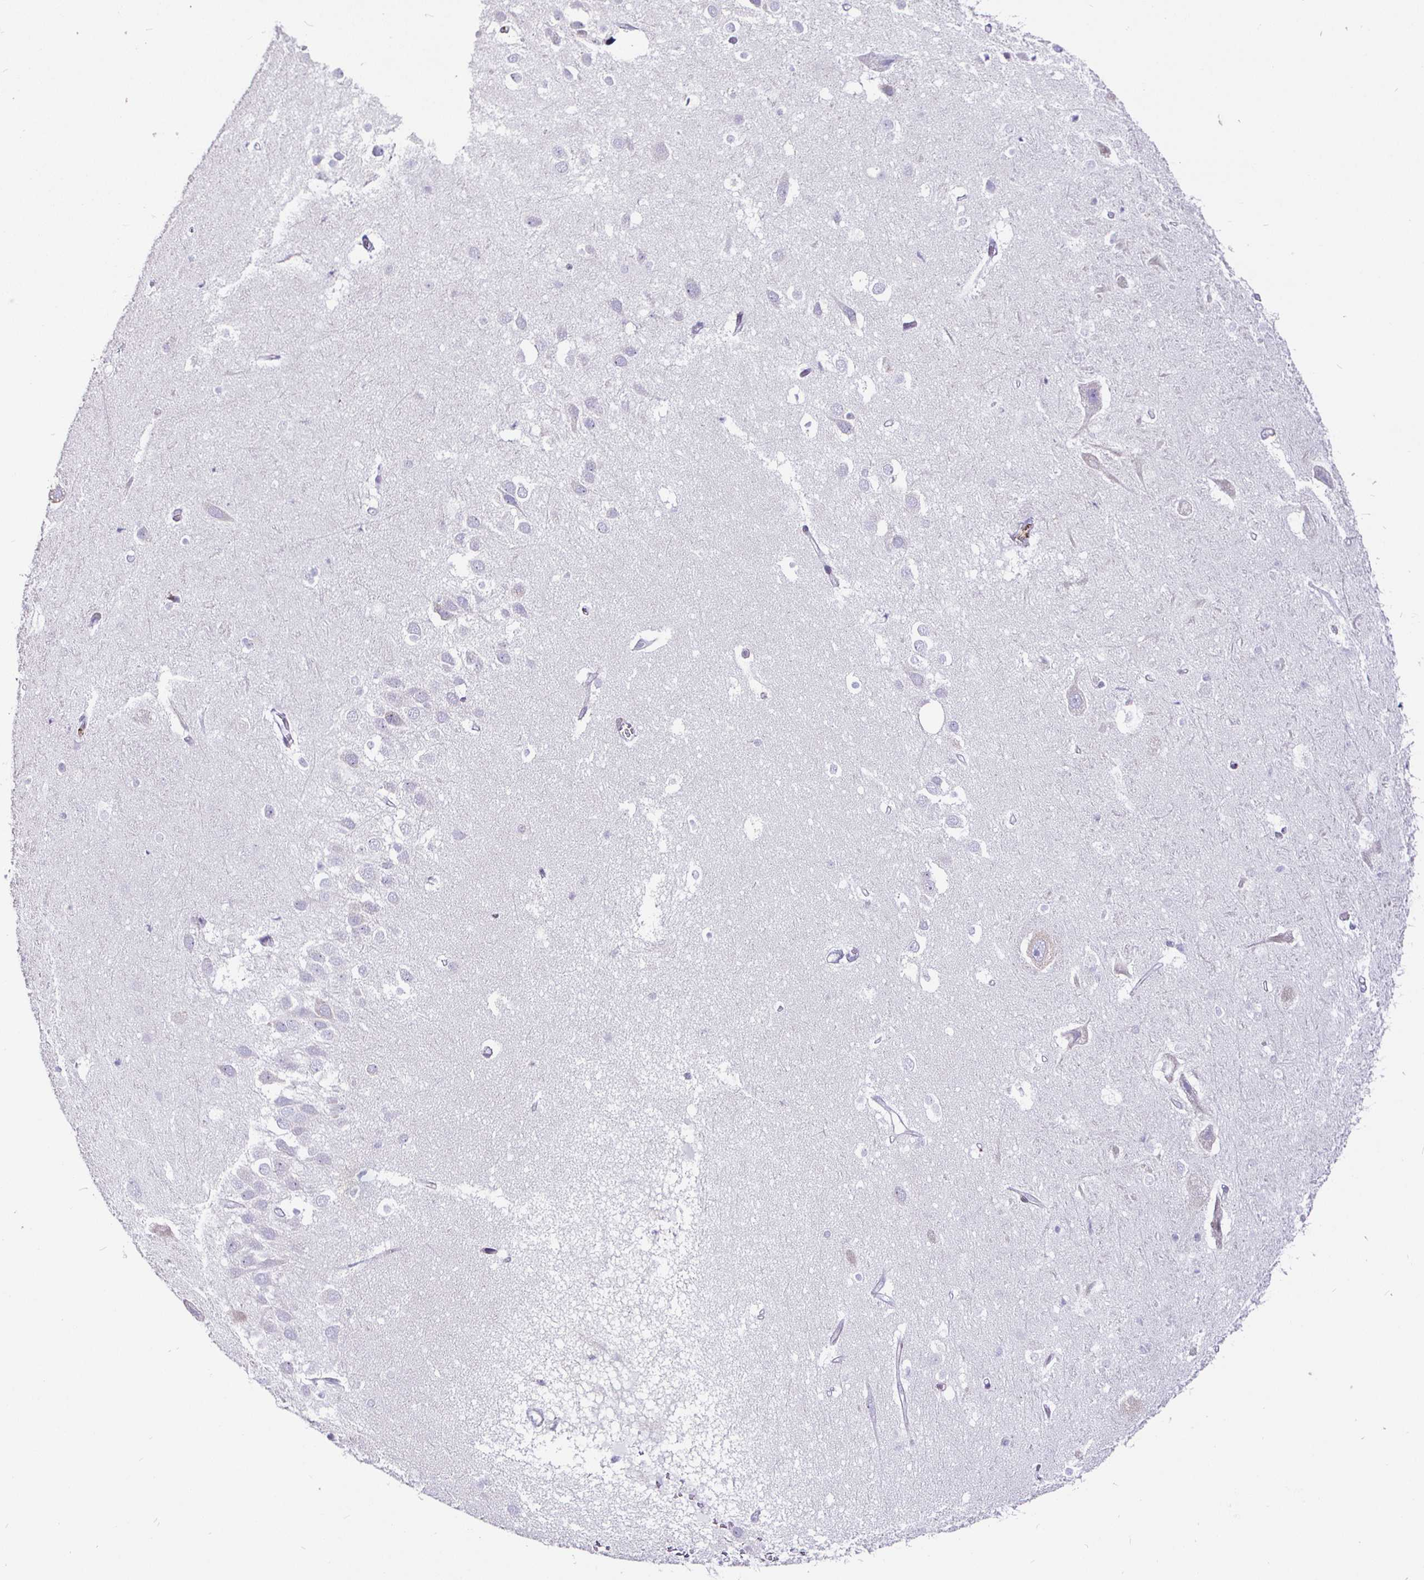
{"staining": {"intensity": "negative", "quantity": "none", "location": "none"}, "tissue": "hippocampus", "cell_type": "Glial cells", "image_type": "normal", "snomed": [{"axis": "morphology", "description": "Normal tissue, NOS"}, {"axis": "topography", "description": "Hippocampus"}], "caption": "The histopathology image reveals no staining of glial cells in benign hippocampus.", "gene": "P4HA2", "patient": {"sex": "male", "age": 26}}